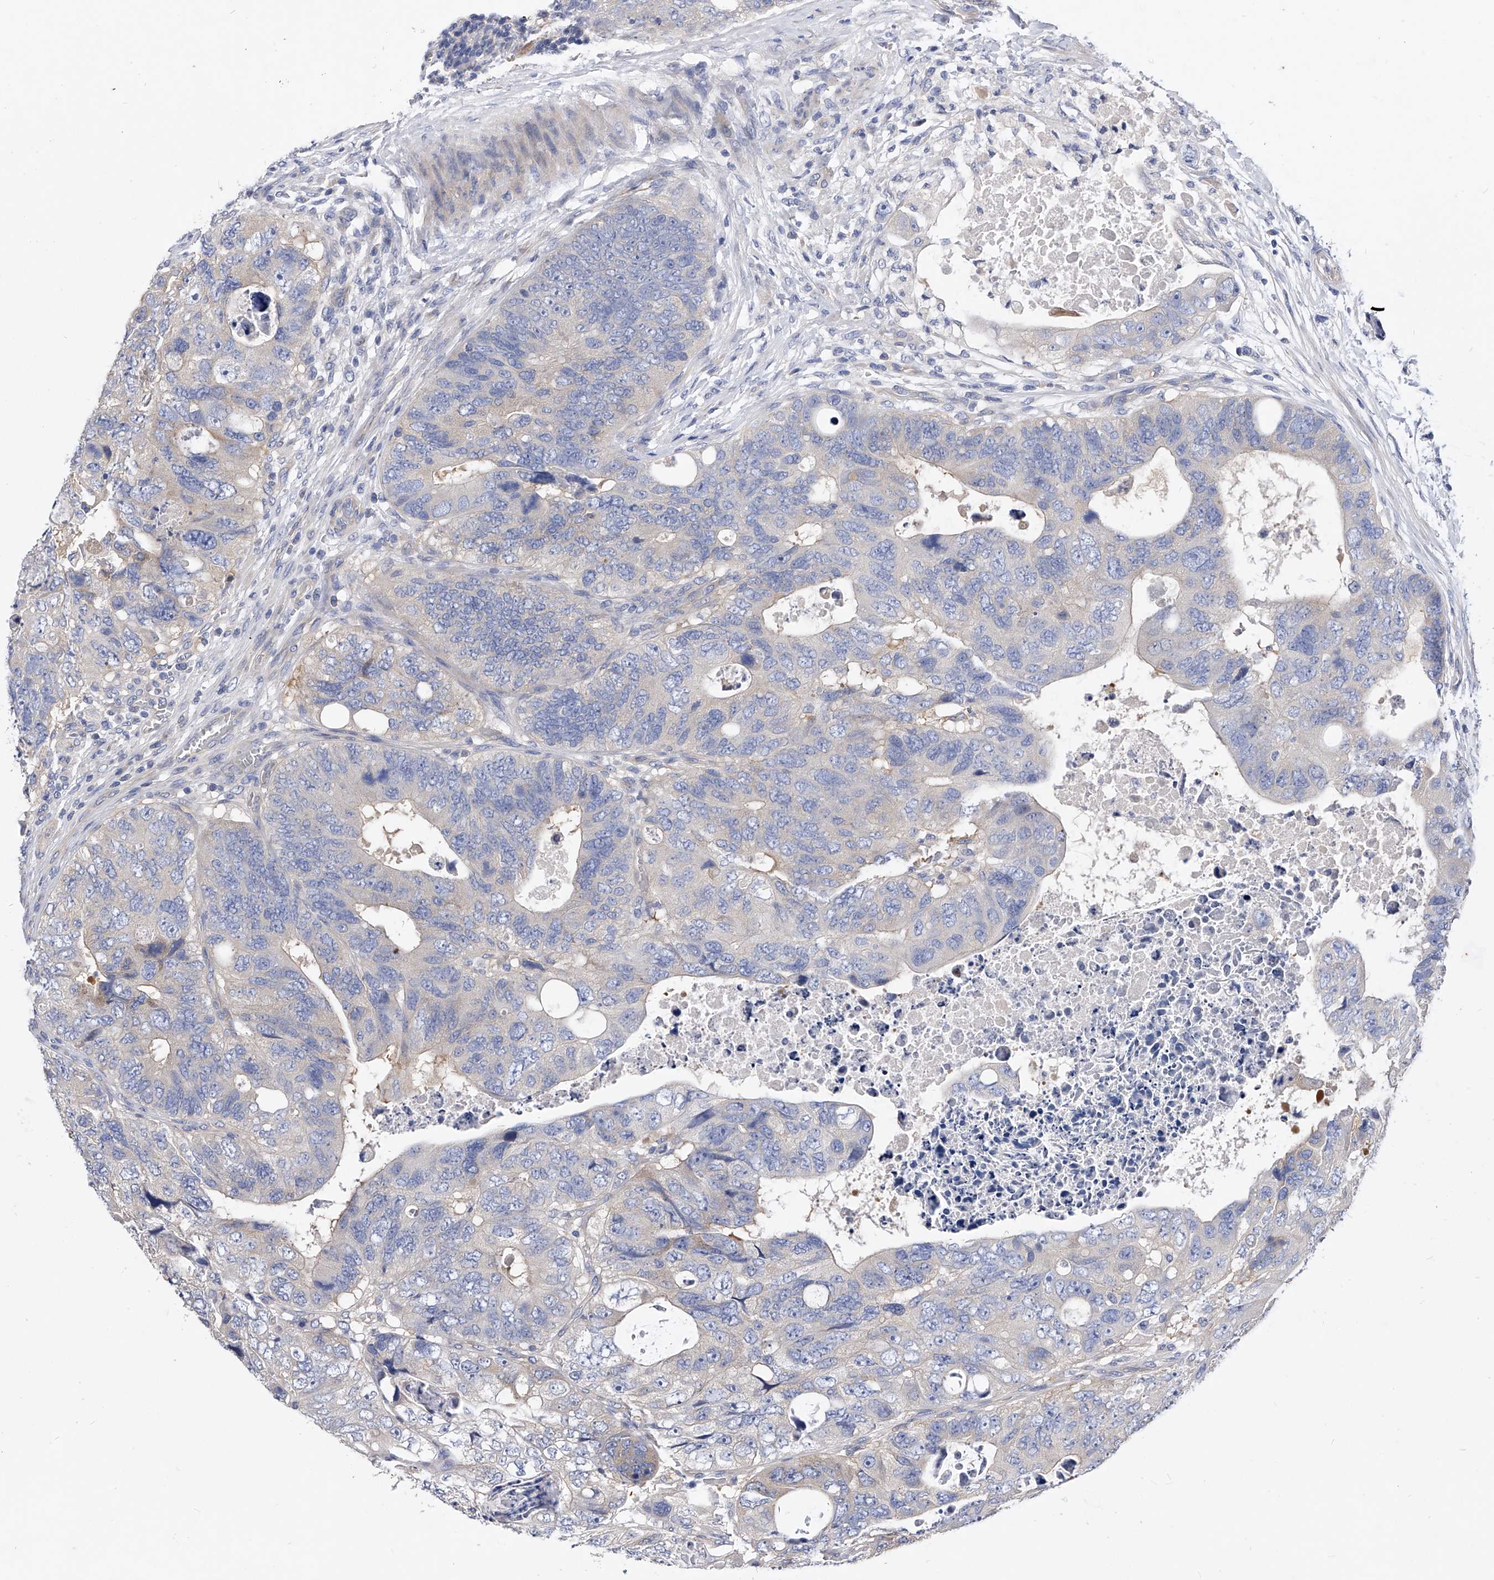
{"staining": {"intensity": "negative", "quantity": "none", "location": "none"}, "tissue": "colorectal cancer", "cell_type": "Tumor cells", "image_type": "cancer", "snomed": [{"axis": "morphology", "description": "Adenocarcinoma, NOS"}, {"axis": "topography", "description": "Rectum"}], "caption": "Colorectal adenocarcinoma was stained to show a protein in brown. There is no significant staining in tumor cells.", "gene": "PPP5C", "patient": {"sex": "male", "age": 59}}